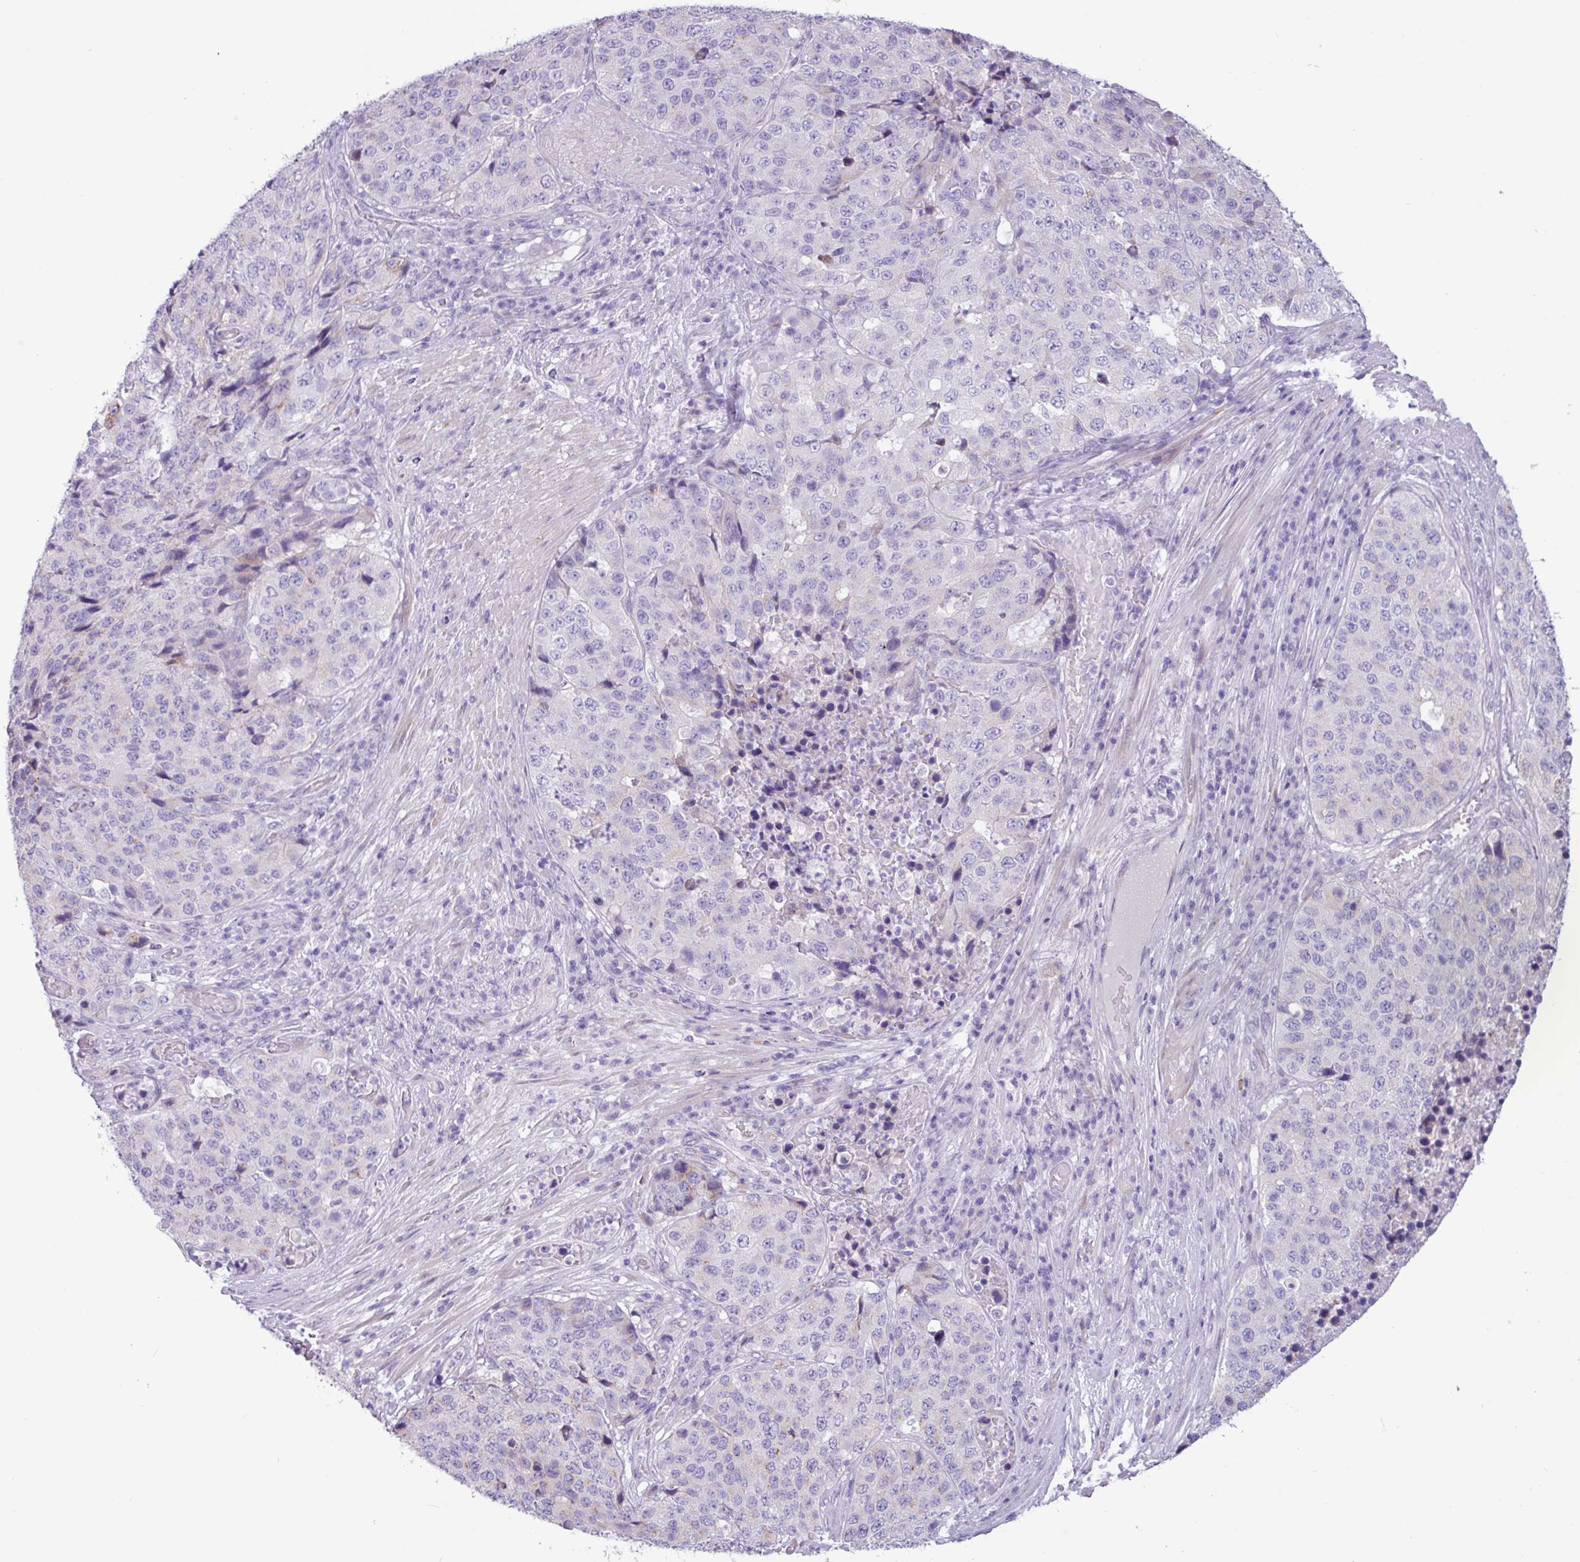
{"staining": {"intensity": "negative", "quantity": "none", "location": "none"}, "tissue": "stomach cancer", "cell_type": "Tumor cells", "image_type": "cancer", "snomed": [{"axis": "morphology", "description": "Adenocarcinoma, NOS"}, {"axis": "topography", "description": "Stomach"}], "caption": "Immunohistochemistry (IHC) photomicrograph of neoplastic tissue: stomach adenocarcinoma stained with DAB displays no significant protein expression in tumor cells.", "gene": "SLC38A1", "patient": {"sex": "male", "age": 71}}